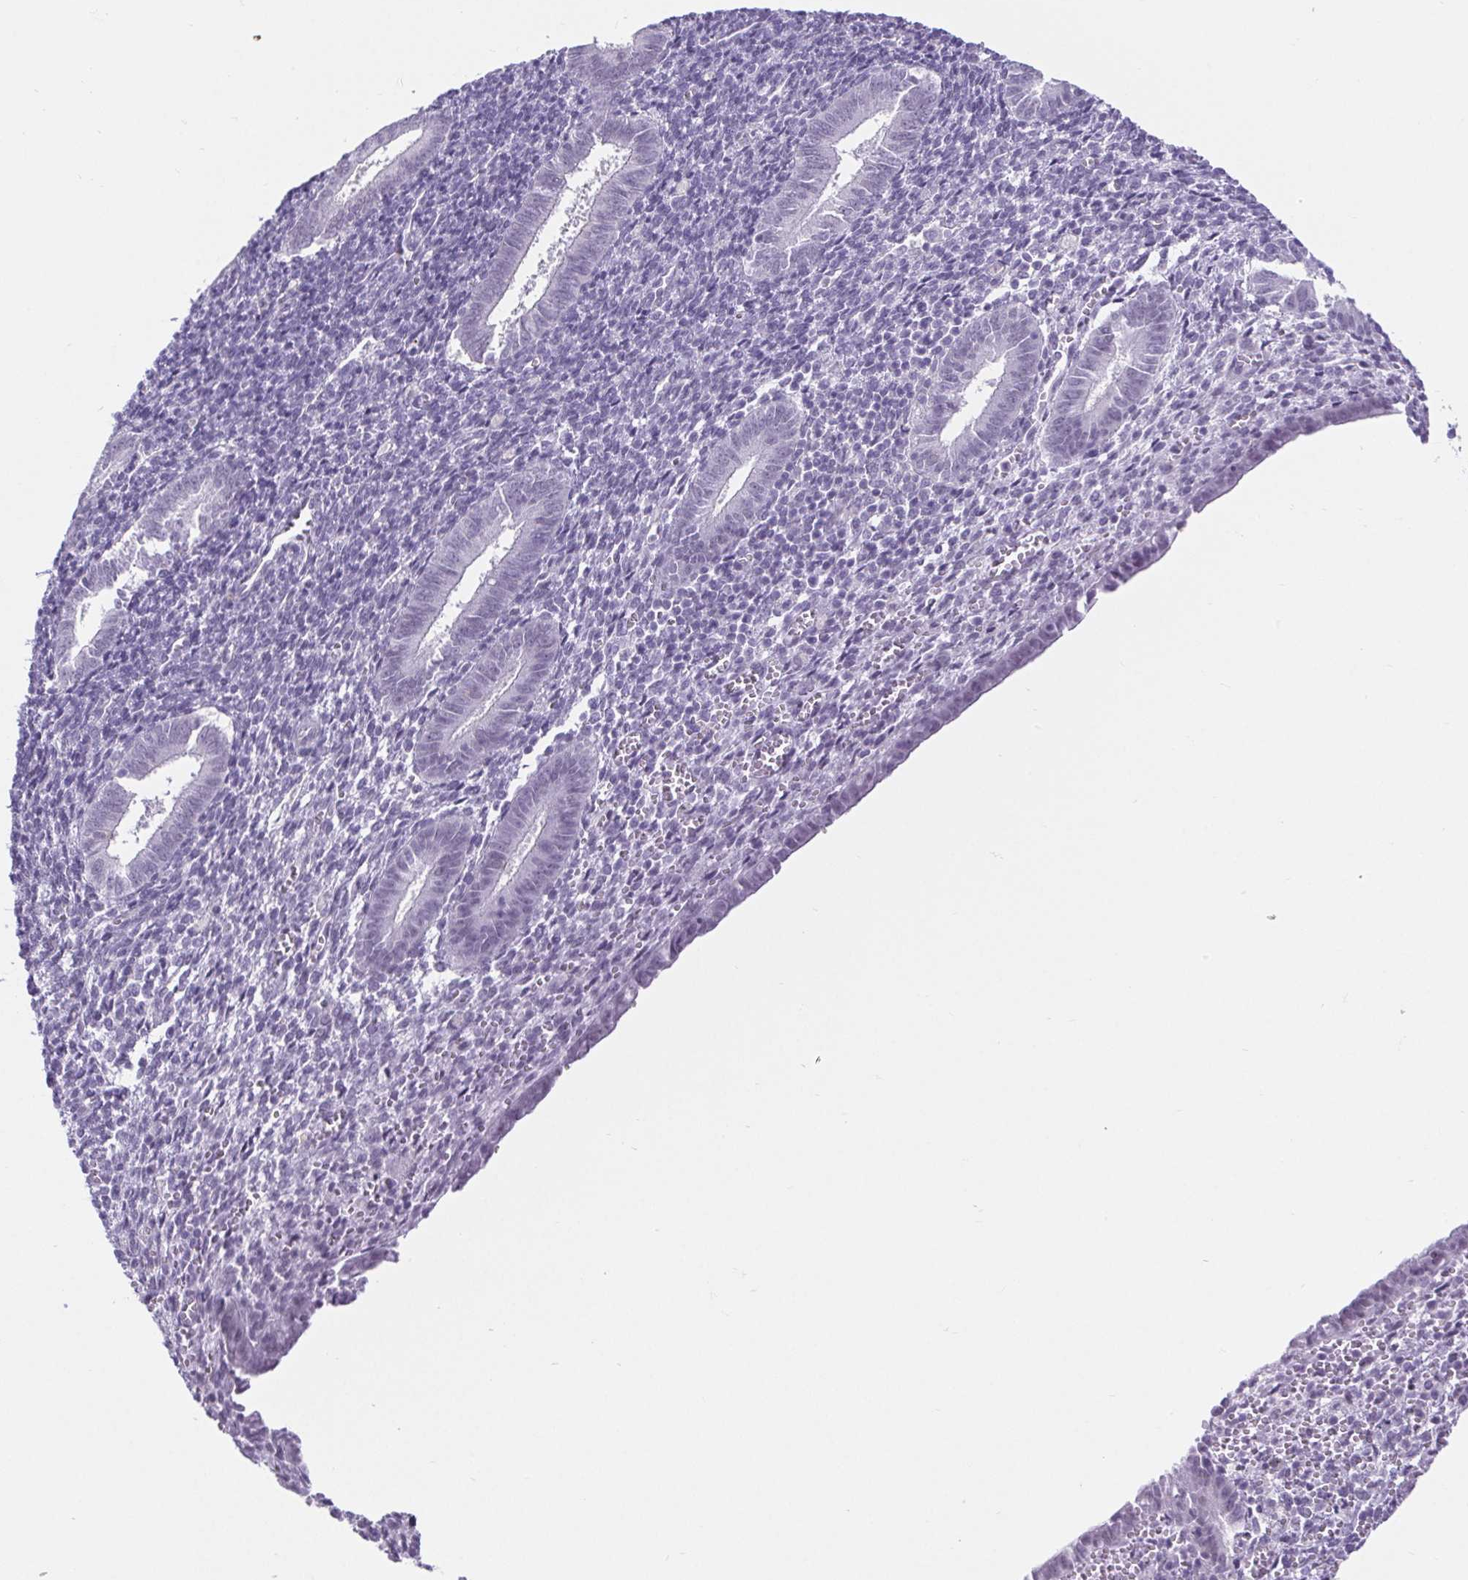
{"staining": {"intensity": "negative", "quantity": "none", "location": "none"}, "tissue": "endometrium", "cell_type": "Cells in endometrial stroma", "image_type": "normal", "snomed": [{"axis": "morphology", "description": "Normal tissue, NOS"}, {"axis": "topography", "description": "Endometrium"}], "caption": "Endometrium stained for a protein using immunohistochemistry displays no staining cells in endometrial stroma.", "gene": "BCAS1", "patient": {"sex": "female", "age": 25}}